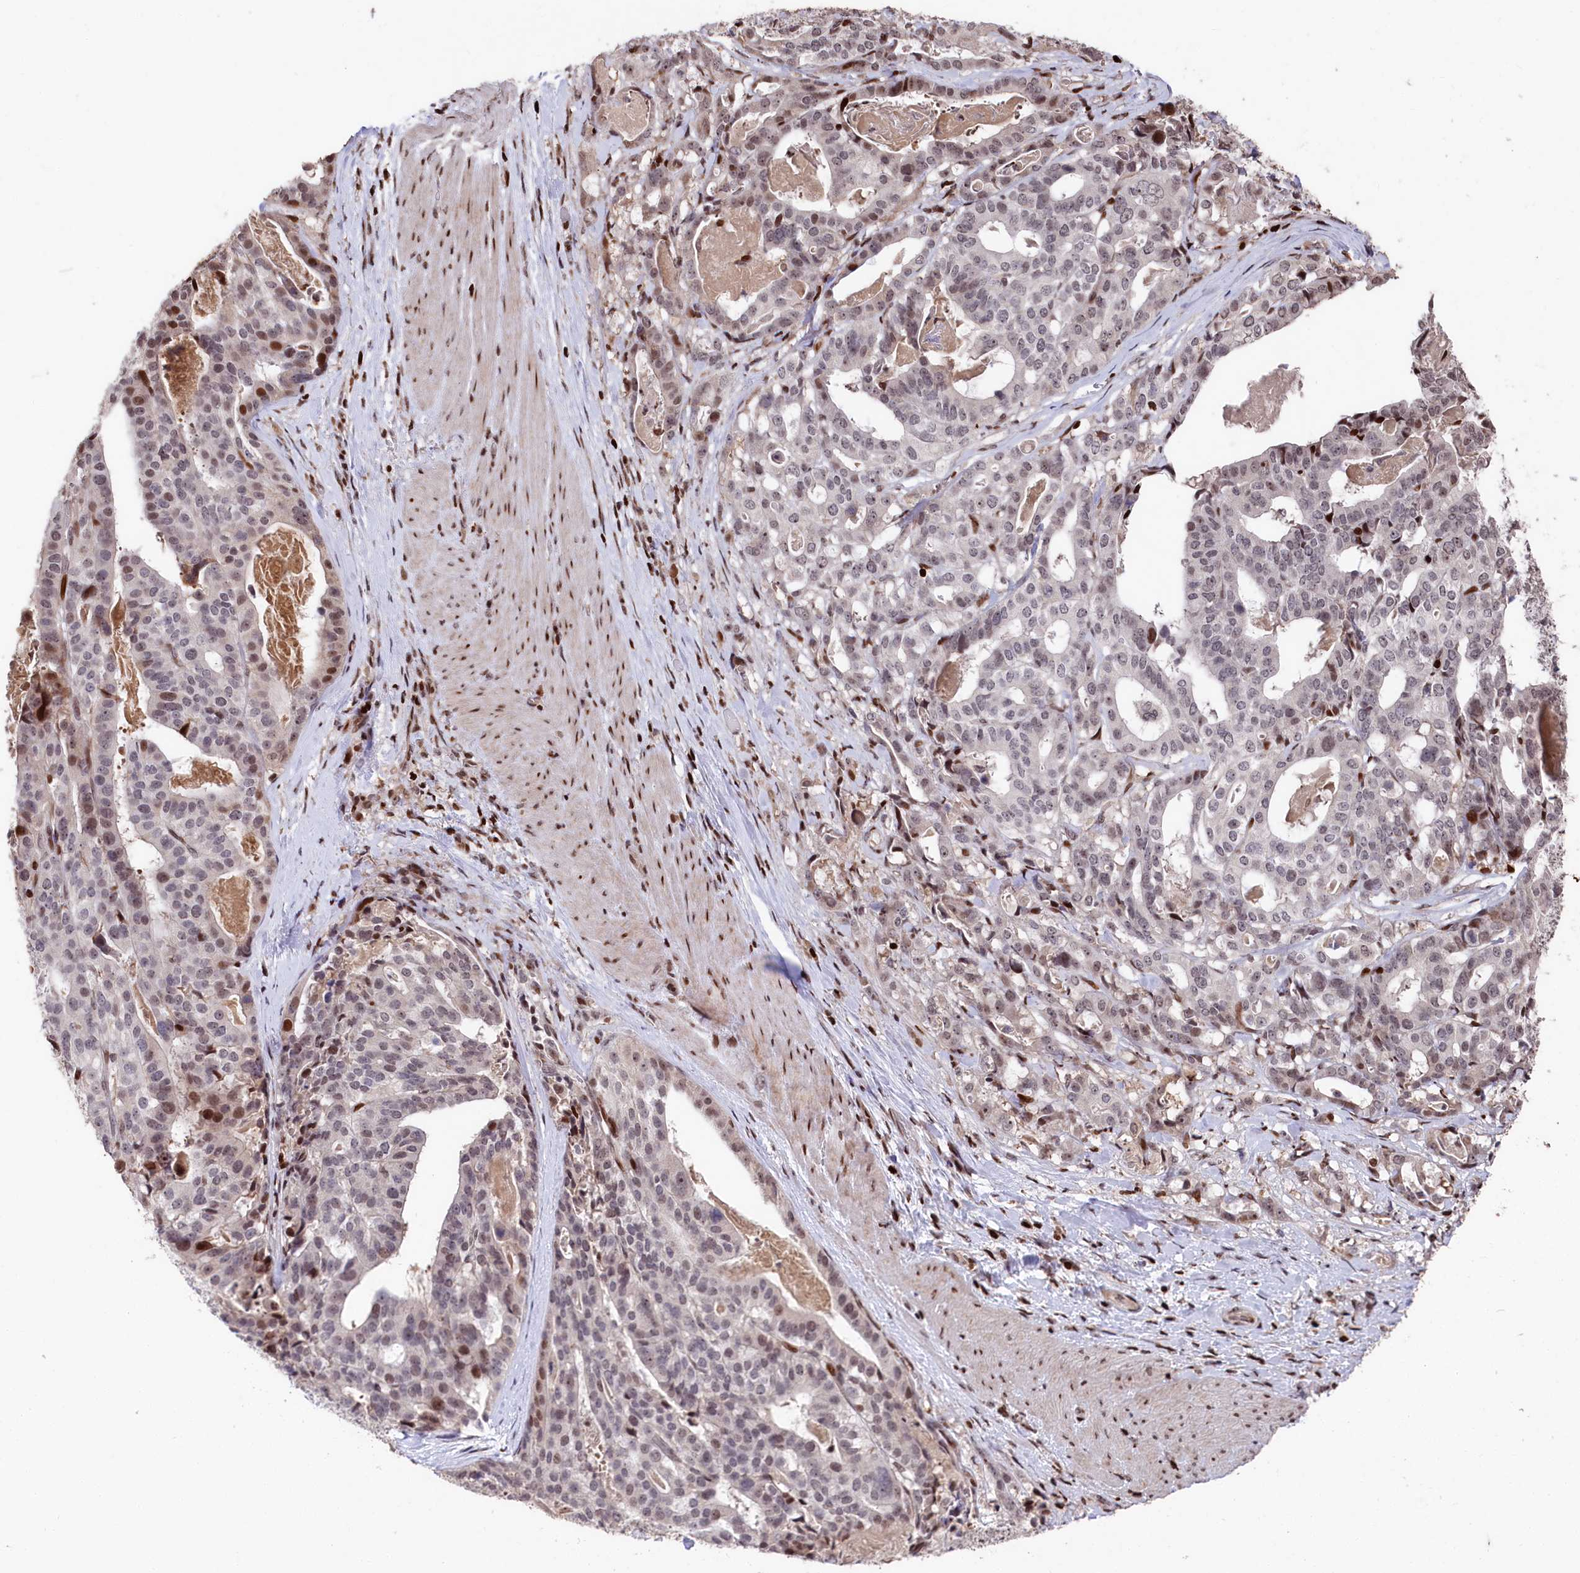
{"staining": {"intensity": "moderate", "quantity": "<25%", "location": "nuclear"}, "tissue": "stomach cancer", "cell_type": "Tumor cells", "image_type": "cancer", "snomed": [{"axis": "morphology", "description": "Adenocarcinoma, NOS"}, {"axis": "topography", "description": "Stomach"}], "caption": "Protein staining reveals moderate nuclear staining in about <25% of tumor cells in stomach cancer (adenocarcinoma).", "gene": "MCF2L2", "patient": {"sex": "male", "age": 48}}